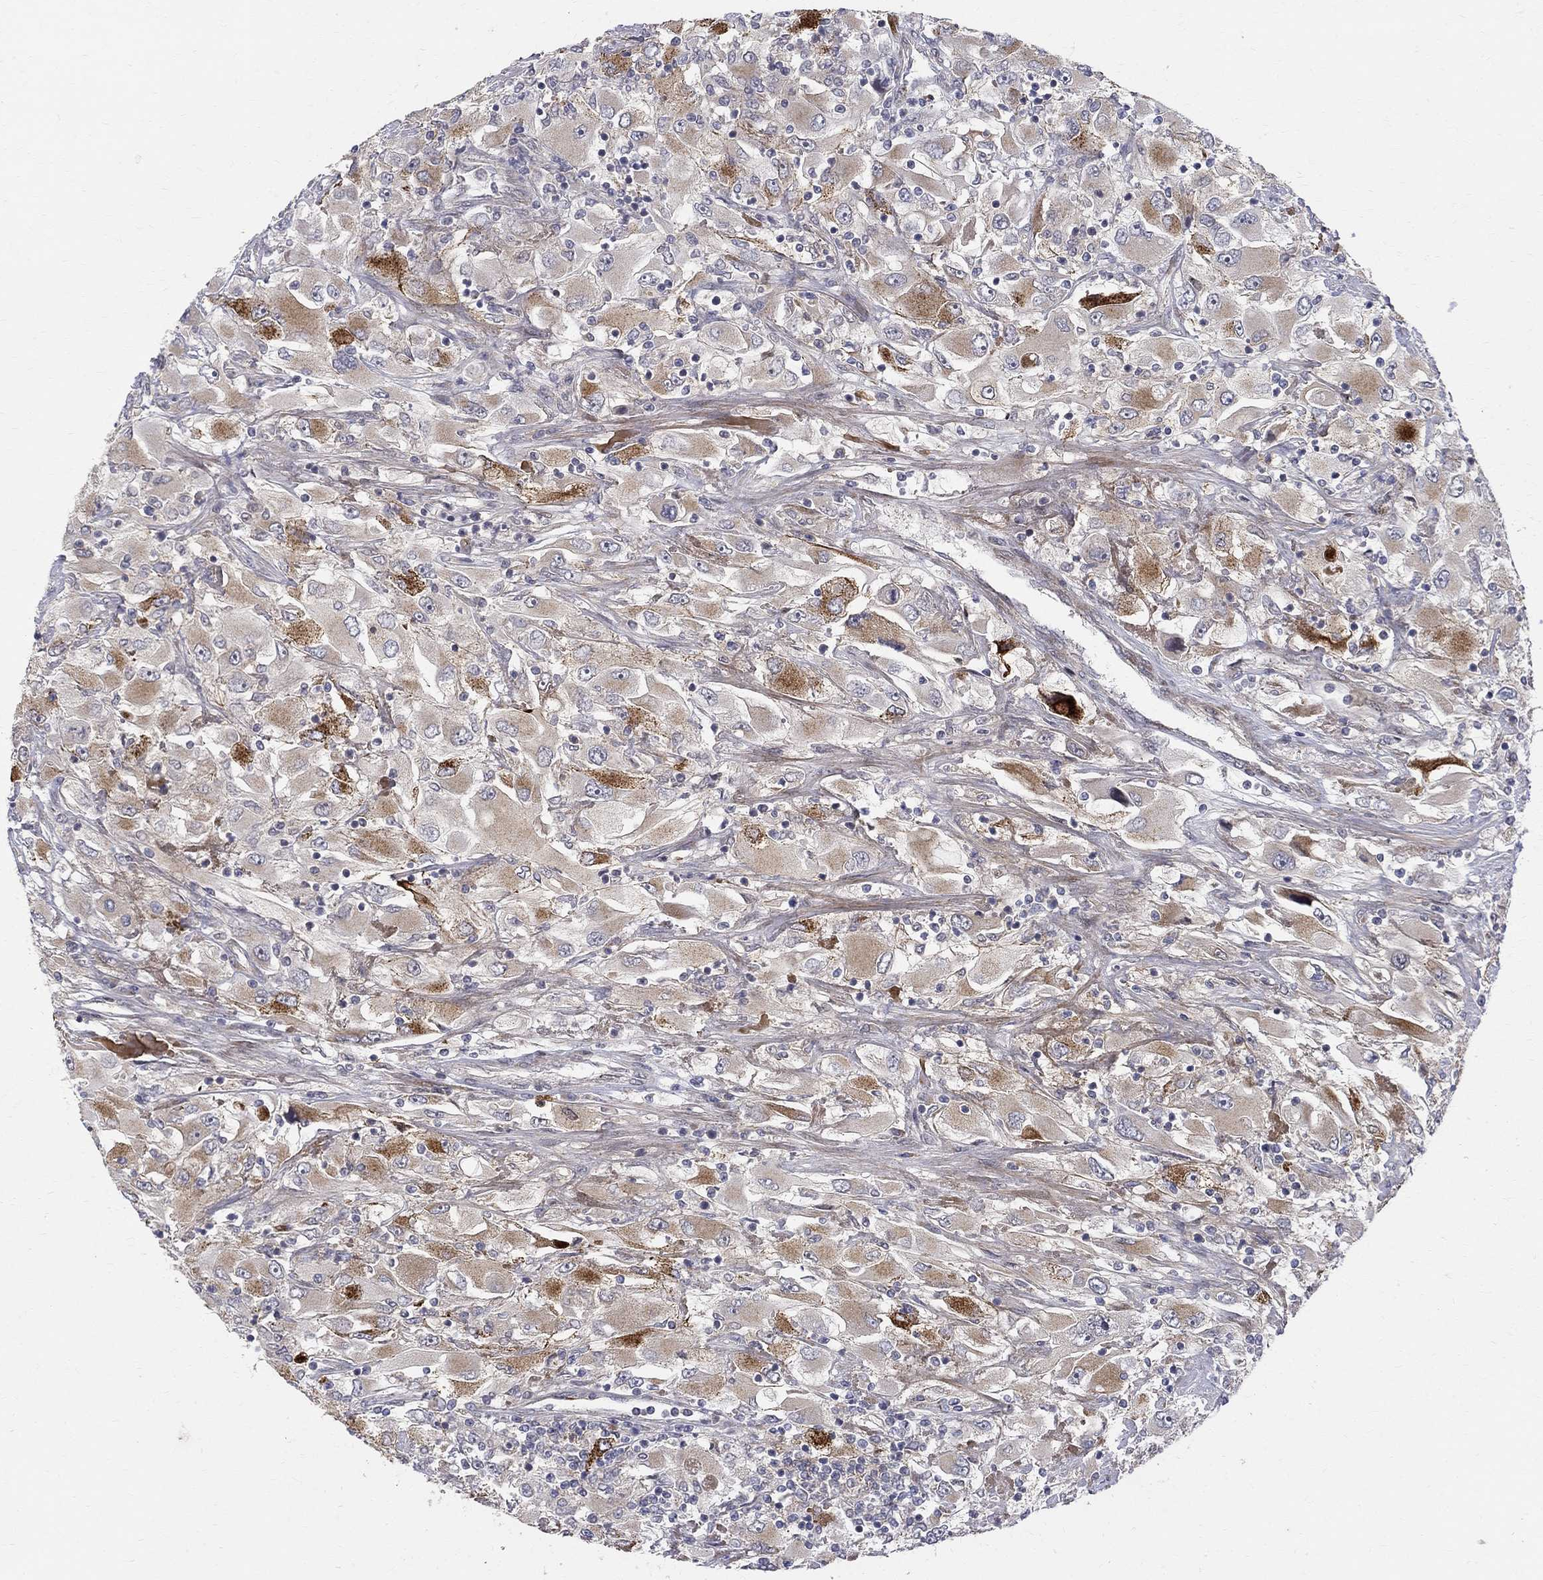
{"staining": {"intensity": "moderate", "quantity": "<25%", "location": "cytoplasmic/membranous"}, "tissue": "renal cancer", "cell_type": "Tumor cells", "image_type": "cancer", "snomed": [{"axis": "morphology", "description": "Adenocarcinoma, NOS"}, {"axis": "topography", "description": "Kidney"}], "caption": "Immunohistochemistry (IHC) (DAB) staining of renal adenocarcinoma reveals moderate cytoplasmic/membranous protein expression in about <25% of tumor cells.", "gene": "WDR19", "patient": {"sex": "female", "age": 52}}